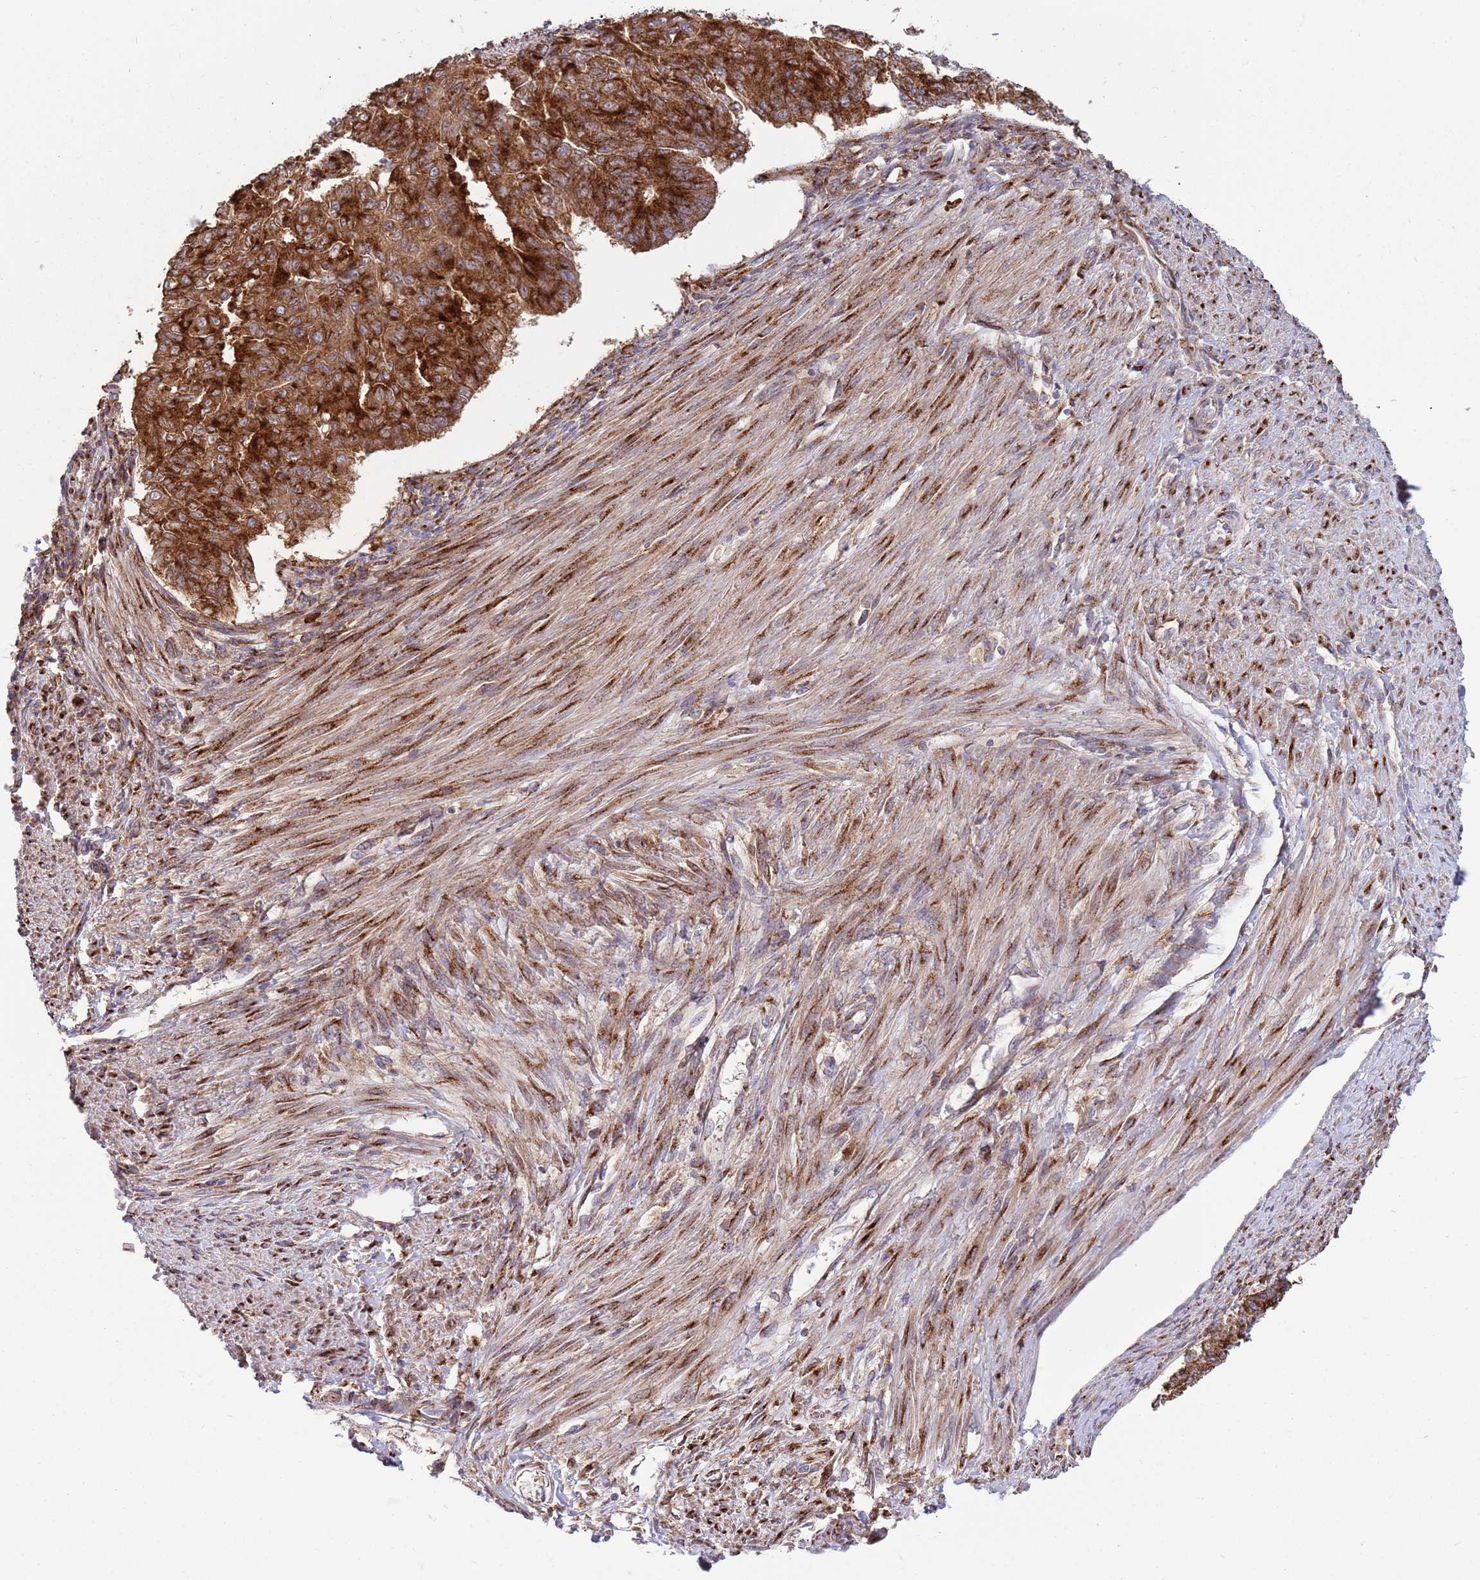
{"staining": {"intensity": "strong", "quantity": ">75%", "location": "cytoplasmic/membranous"}, "tissue": "endometrial cancer", "cell_type": "Tumor cells", "image_type": "cancer", "snomed": [{"axis": "morphology", "description": "Adenocarcinoma, NOS"}, {"axis": "topography", "description": "Endometrium"}], "caption": "Adenocarcinoma (endometrial) was stained to show a protein in brown. There is high levels of strong cytoplasmic/membranous staining in approximately >75% of tumor cells.", "gene": "BTBD7", "patient": {"sex": "female", "age": 32}}